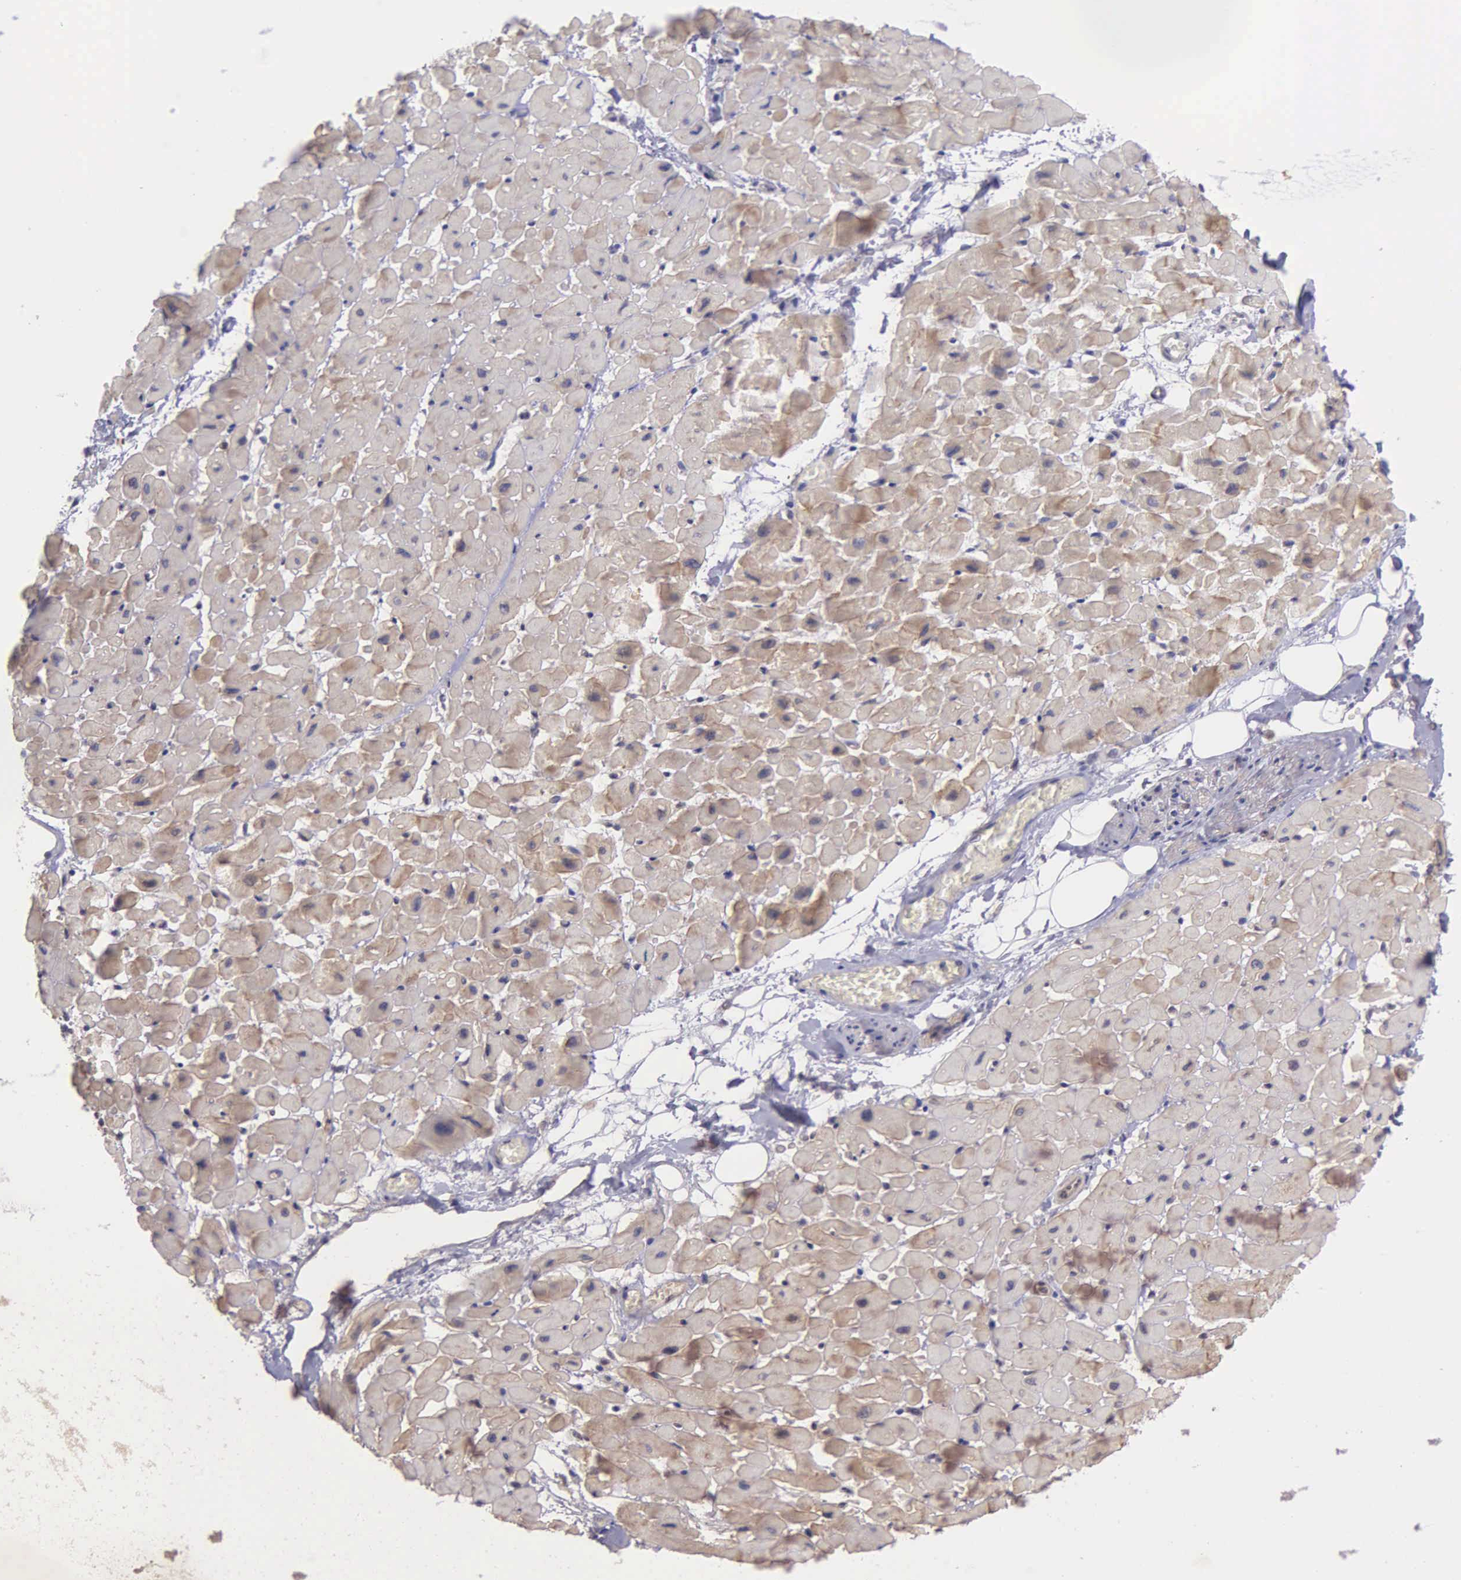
{"staining": {"intensity": "moderate", "quantity": "25%-75%", "location": "cytoplasmic/membranous"}, "tissue": "heart muscle", "cell_type": "Cardiomyocytes", "image_type": "normal", "snomed": [{"axis": "morphology", "description": "Normal tissue, NOS"}, {"axis": "topography", "description": "Heart"}], "caption": "Immunohistochemical staining of unremarkable heart muscle shows 25%-75% levels of moderate cytoplasmic/membranous protein expression in approximately 25%-75% of cardiomyocytes.", "gene": "MICAL3", "patient": {"sex": "male", "age": 45}}